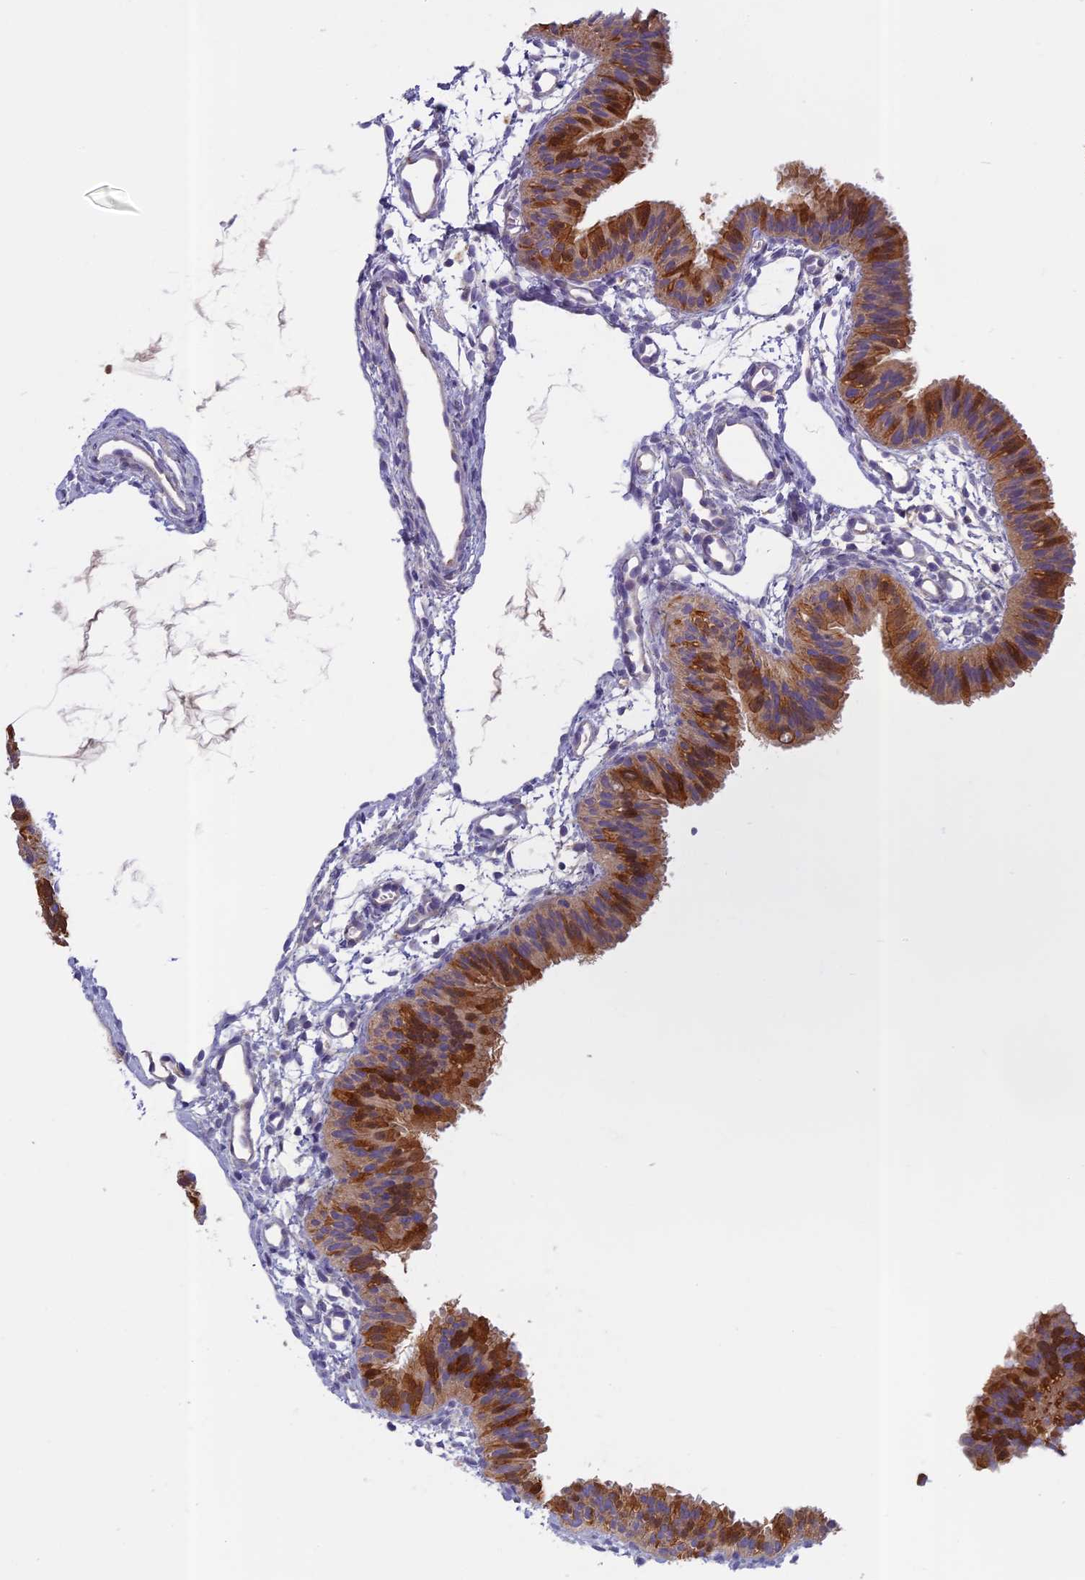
{"staining": {"intensity": "strong", "quantity": ">75%", "location": "cytoplasmic/membranous"}, "tissue": "fallopian tube", "cell_type": "Glandular cells", "image_type": "normal", "snomed": [{"axis": "morphology", "description": "Normal tissue, NOS"}, {"axis": "topography", "description": "Fallopian tube"}], "caption": "A brown stain shows strong cytoplasmic/membranous staining of a protein in glandular cells of unremarkable human fallopian tube.", "gene": "SEMA7A", "patient": {"sex": "female", "age": 35}}